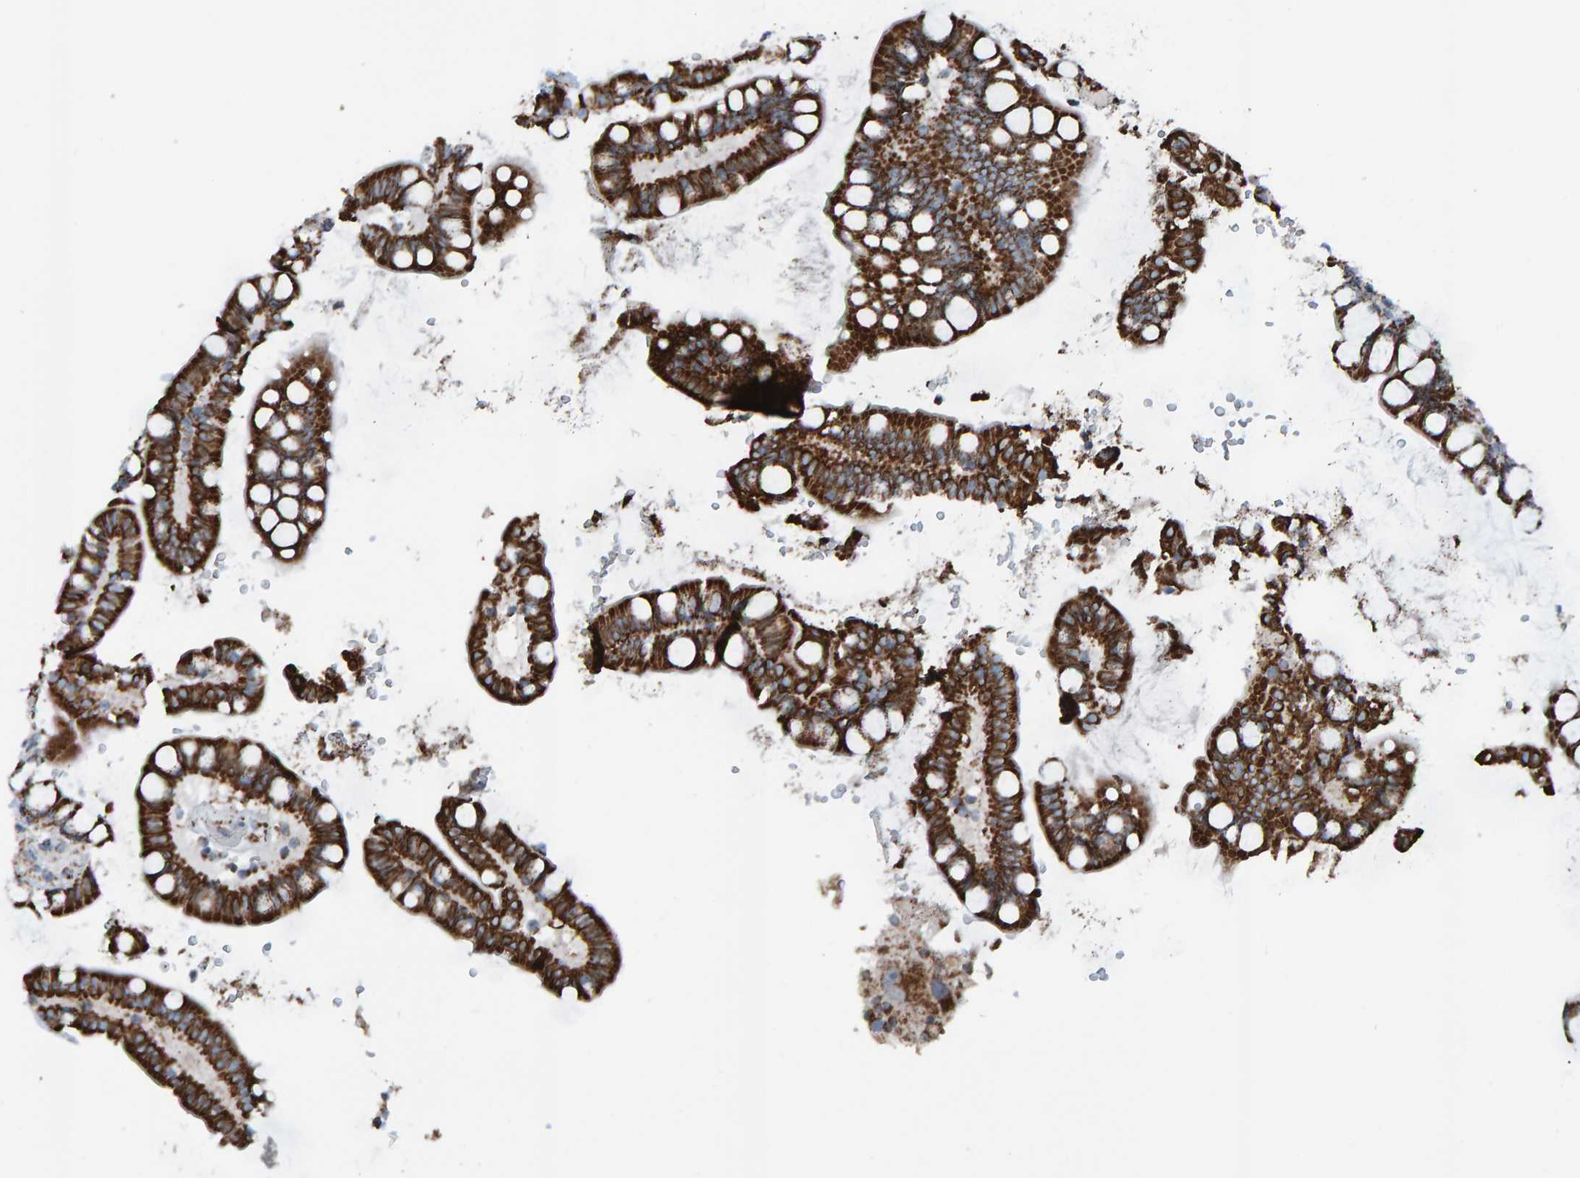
{"staining": {"intensity": "strong", "quantity": ">75%", "location": "cytoplasmic/membranous"}, "tissue": "small intestine", "cell_type": "Glandular cells", "image_type": "normal", "snomed": [{"axis": "morphology", "description": "Normal tissue, NOS"}, {"axis": "topography", "description": "Smooth muscle"}, {"axis": "topography", "description": "Small intestine"}], "caption": "Glandular cells demonstrate high levels of strong cytoplasmic/membranous positivity in approximately >75% of cells in unremarkable small intestine. The staining is performed using DAB (3,3'-diaminobenzidine) brown chromogen to label protein expression. The nuclei are counter-stained blue using hematoxylin.", "gene": "ZNF48", "patient": {"sex": "female", "age": 84}}